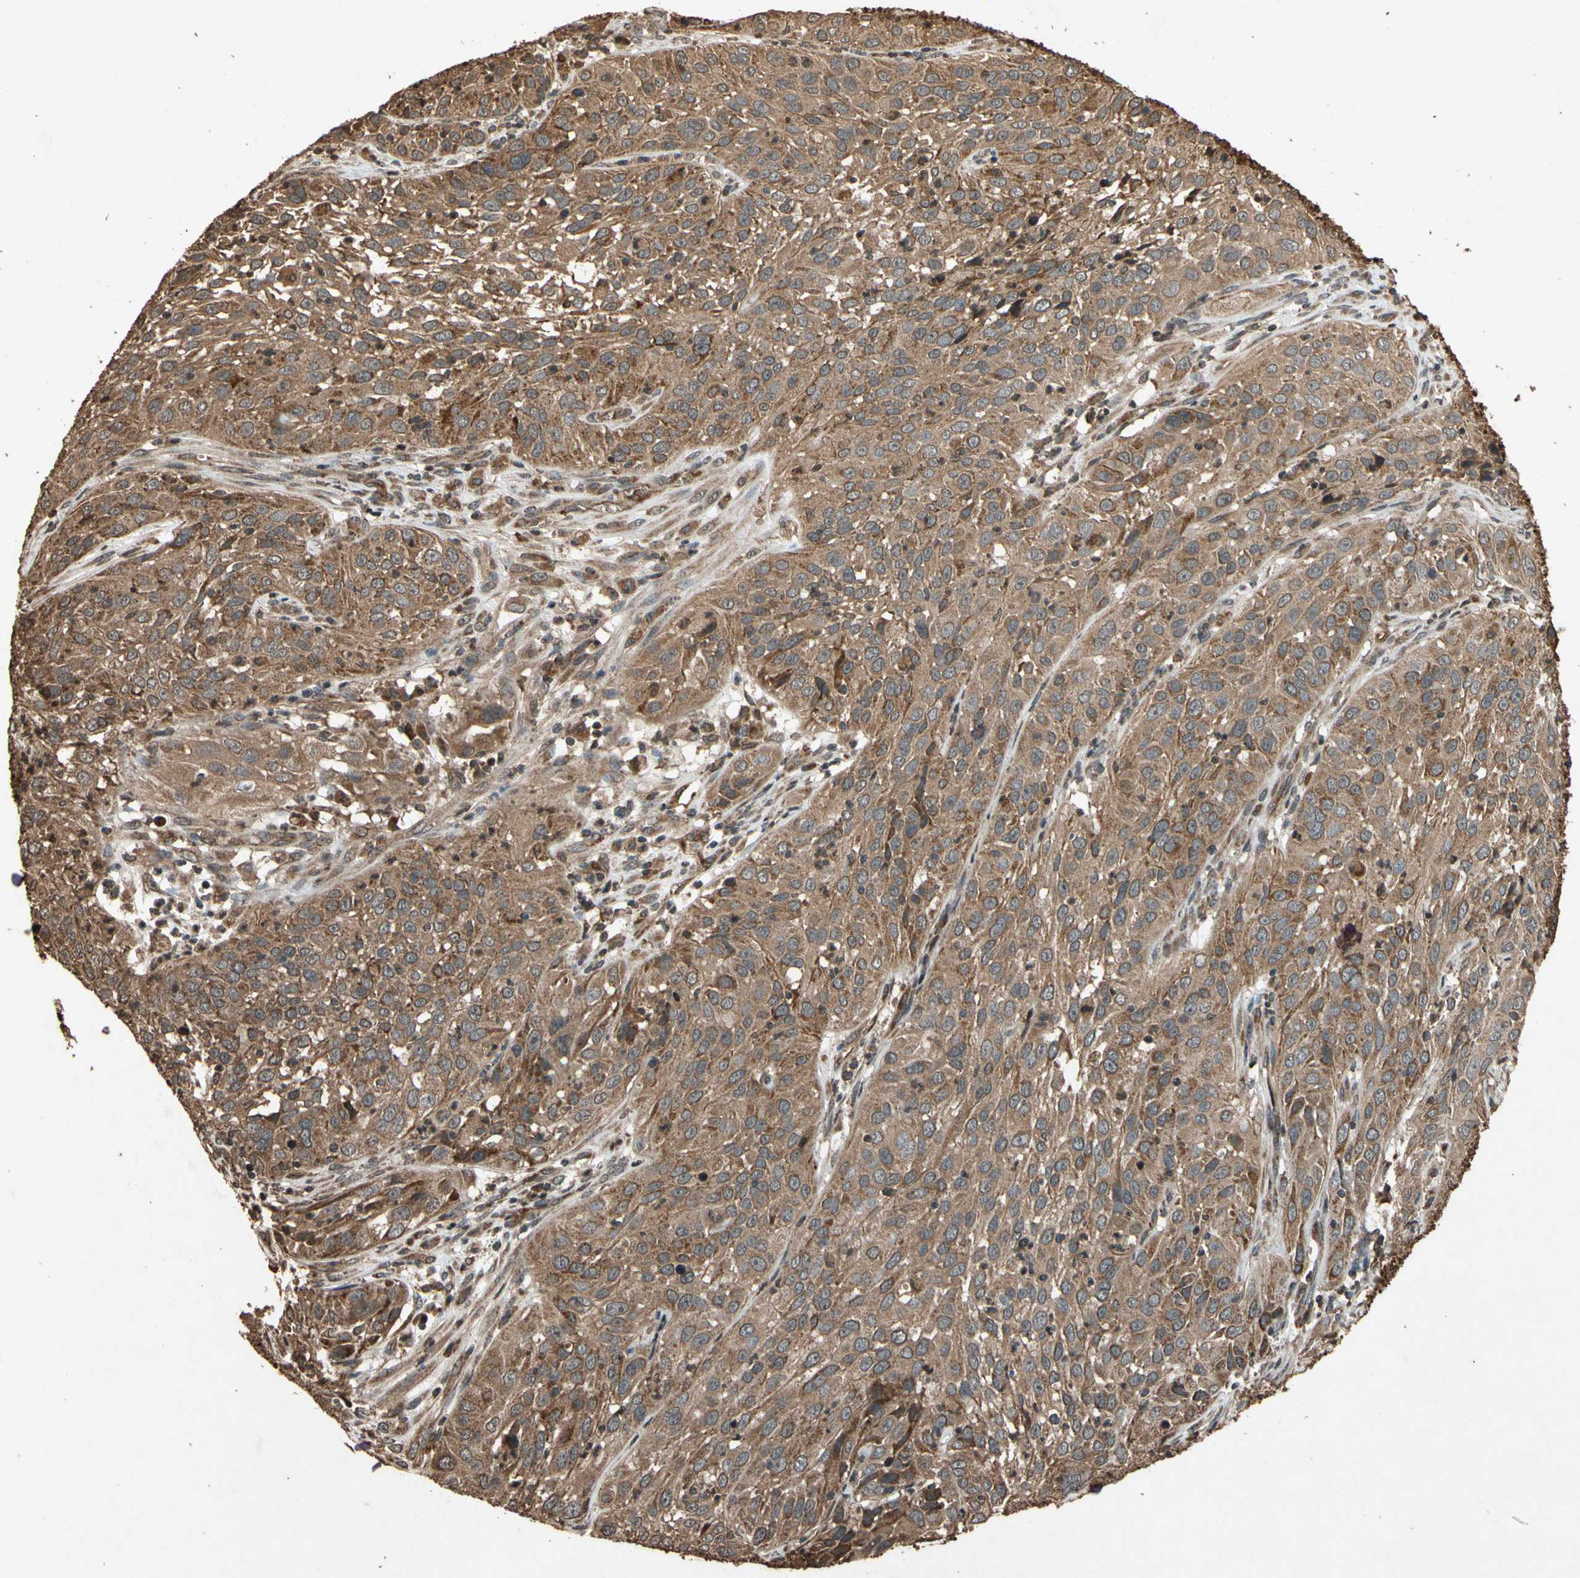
{"staining": {"intensity": "moderate", "quantity": ">75%", "location": "cytoplasmic/membranous"}, "tissue": "cervical cancer", "cell_type": "Tumor cells", "image_type": "cancer", "snomed": [{"axis": "morphology", "description": "Squamous cell carcinoma, NOS"}, {"axis": "topography", "description": "Cervix"}], "caption": "Cervical cancer (squamous cell carcinoma) stained with IHC reveals moderate cytoplasmic/membranous expression in approximately >75% of tumor cells.", "gene": "TXN2", "patient": {"sex": "female", "age": 32}}